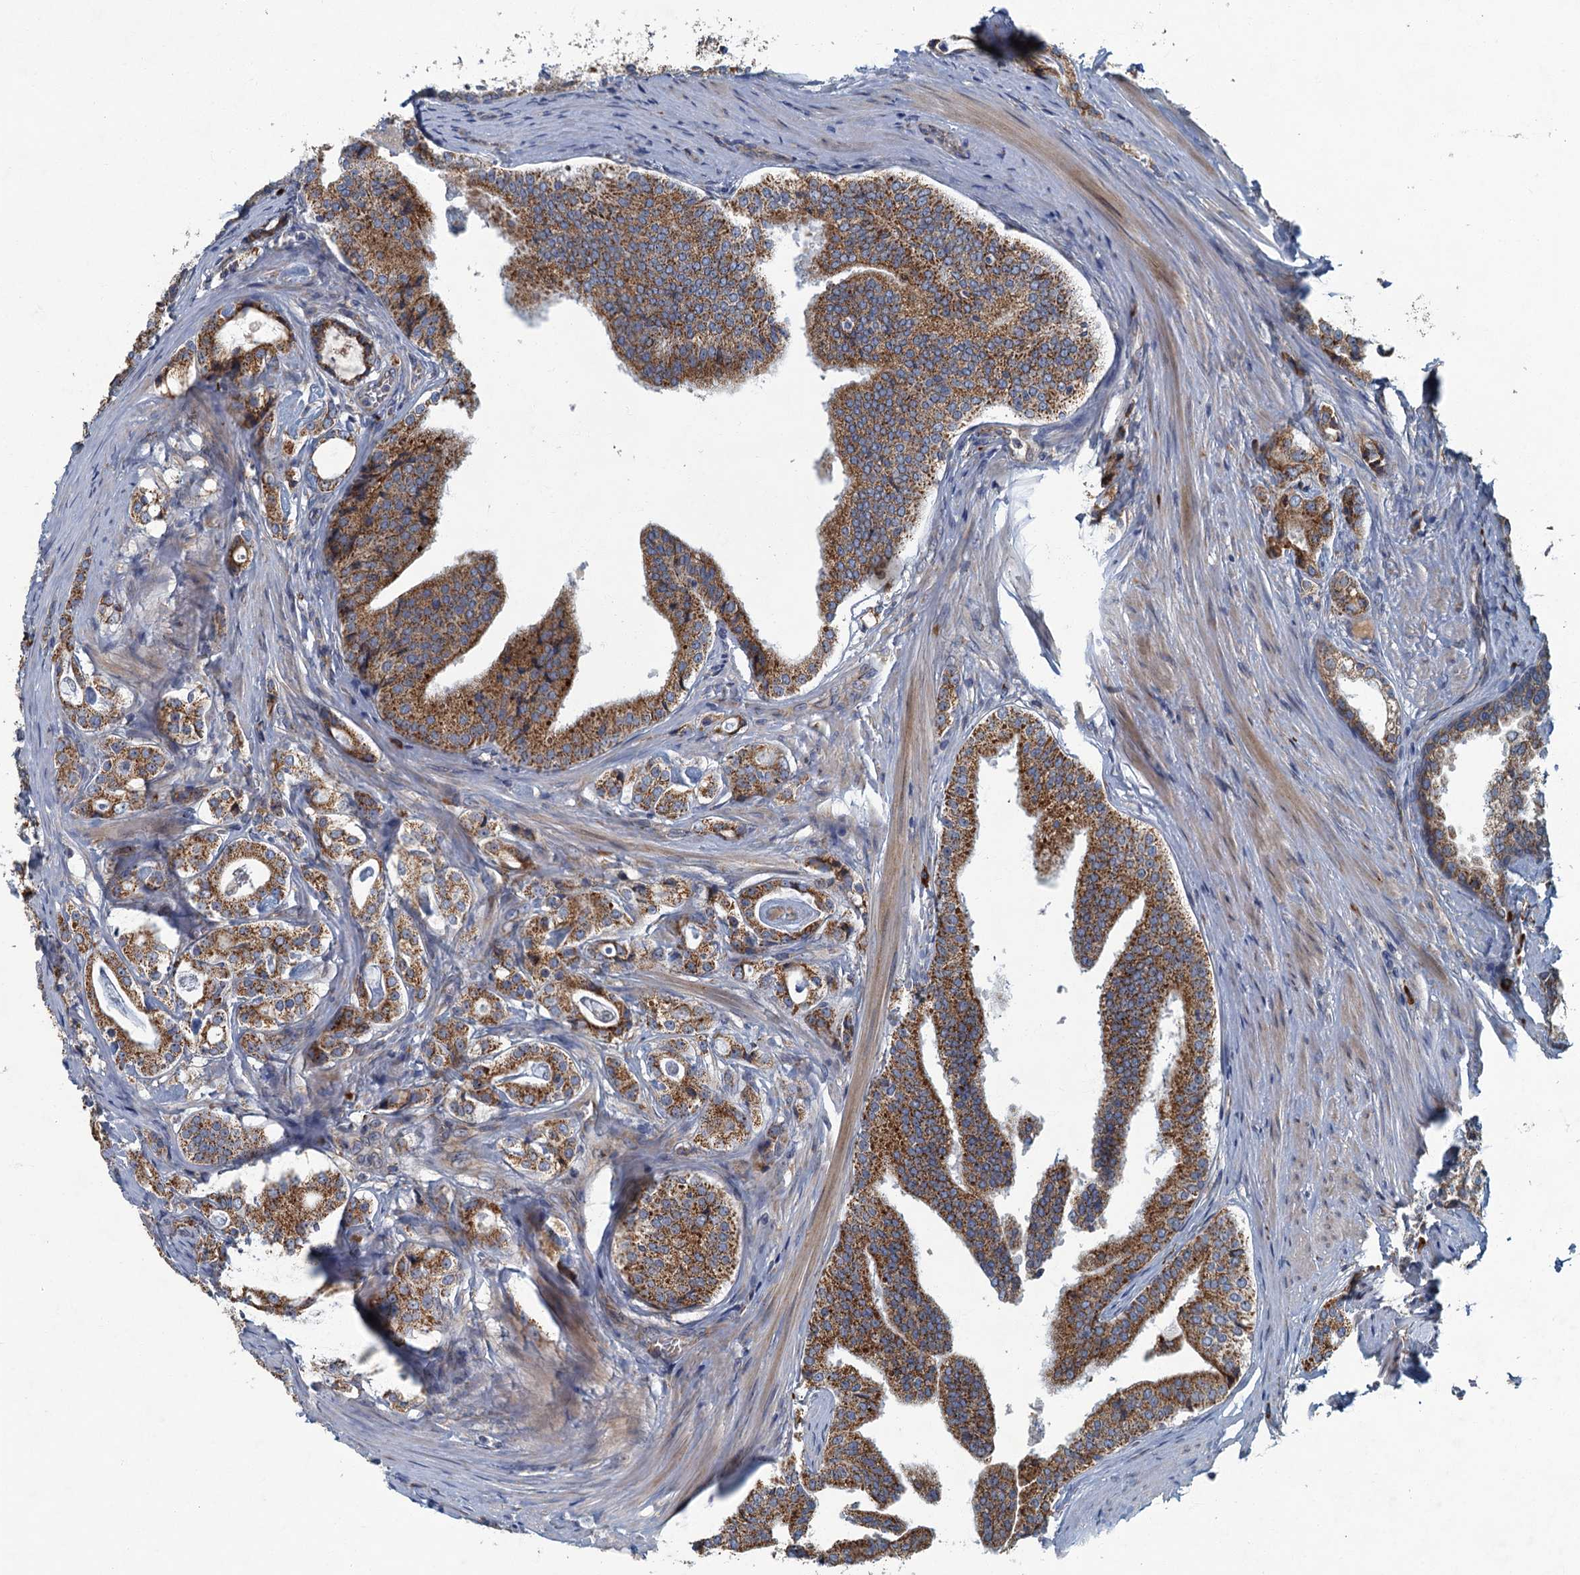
{"staining": {"intensity": "moderate", "quantity": ">75%", "location": "cytoplasmic/membranous"}, "tissue": "prostate cancer", "cell_type": "Tumor cells", "image_type": "cancer", "snomed": [{"axis": "morphology", "description": "Adenocarcinoma, High grade"}, {"axis": "topography", "description": "Prostate"}], "caption": "IHC staining of prostate cancer (adenocarcinoma (high-grade)), which reveals medium levels of moderate cytoplasmic/membranous staining in approximately >75% of tumor cells indicating moderate cytoplasmic/membranous protein expression. The staining was performed using DAB (brown) for protein detection and nuclei were counterstained in hematoxylin (blue).", "gene": "SPDYC", "patient": {"sex": "male", "age": 63}}